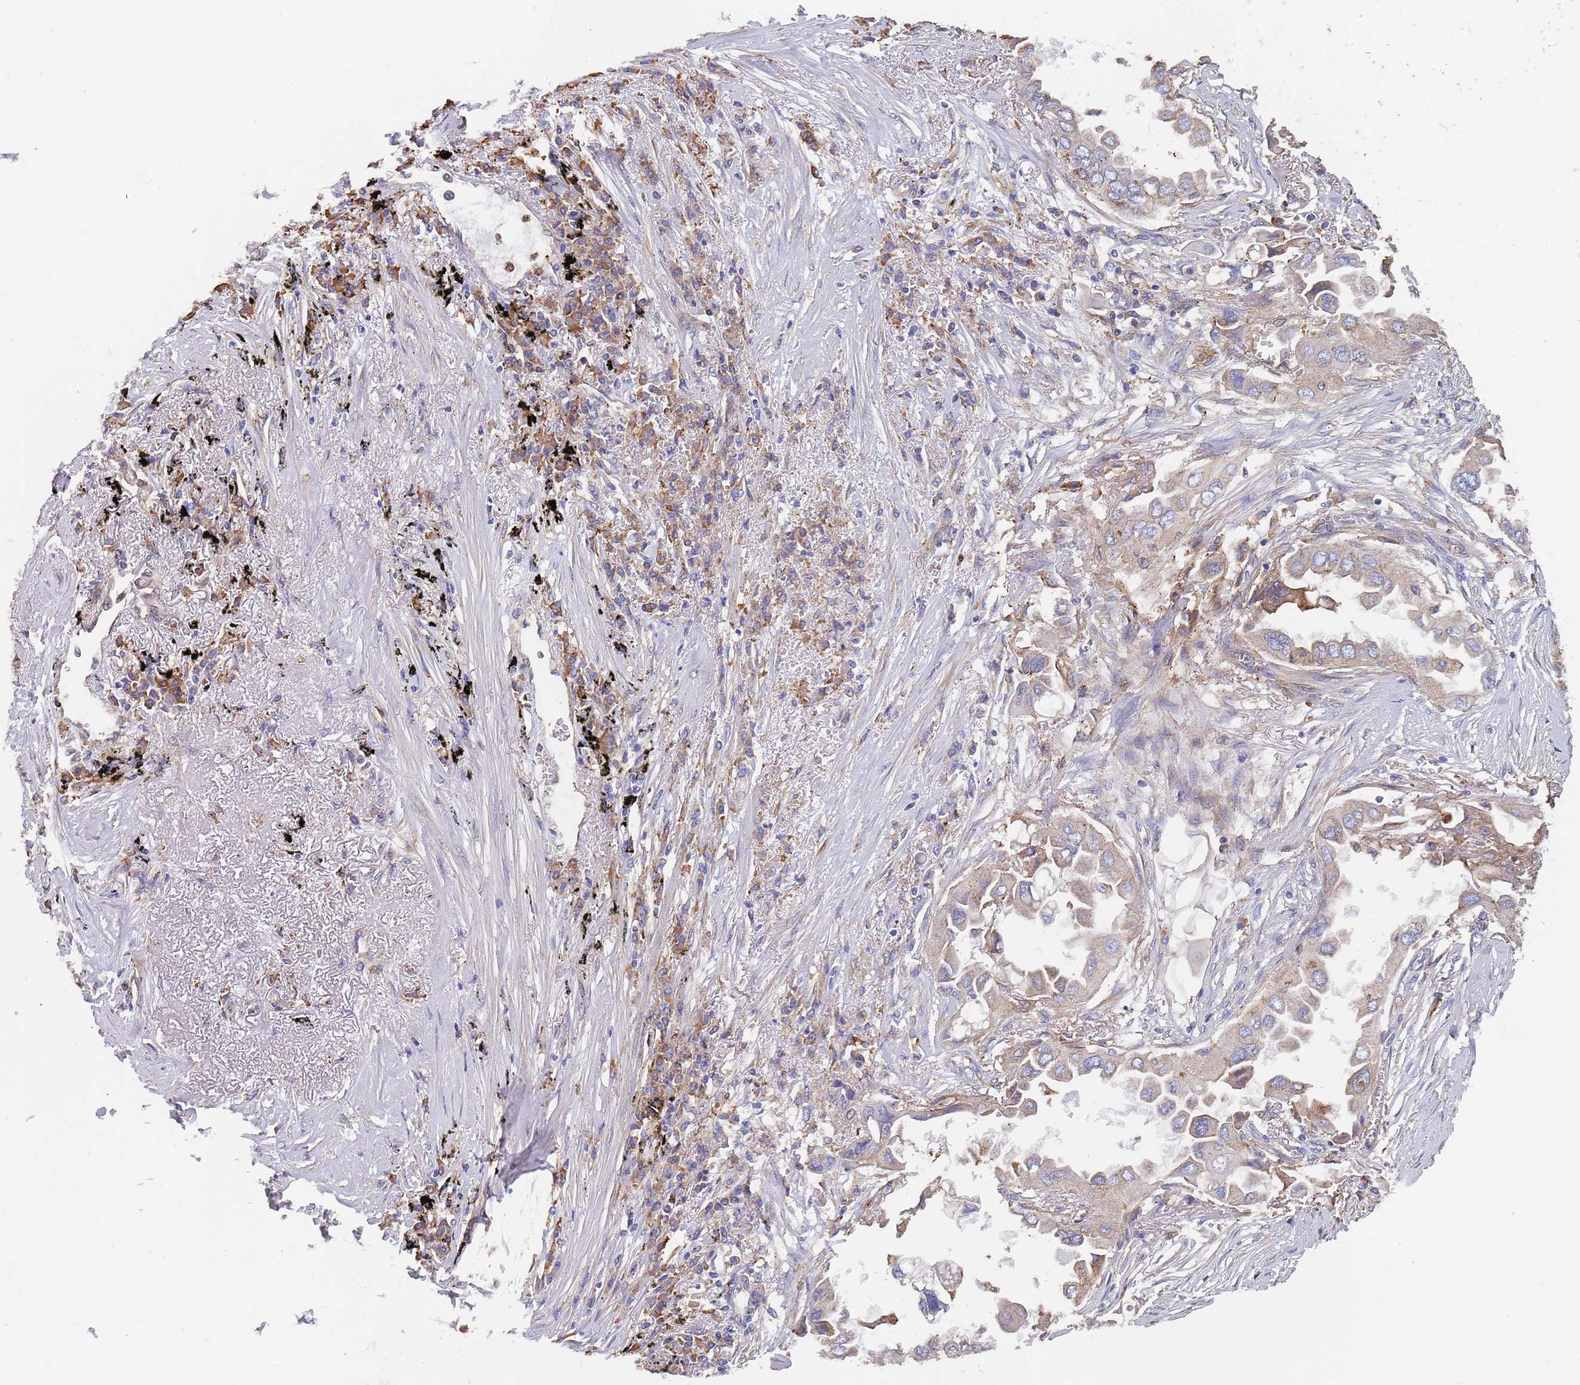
{"staining": {"intensity": "weak", "quantity": "25%-75%", "location": "cytoplasmic/membranous"}, "tissue": "lung cancer", "cell_type": "Tumor cells", "image_type": "cancer", "snomed": [{"axis": "morphology", "description": "Adenocarcinoma, NOS"}, {"axis": "topography", "description": "Lung"}], "caption": "Immunohistochemical staining of human adenocarcinoma (lung) shows low levels of weak cytoplasmic/membranous protein positivity in approximately 25%-75% of tumor cells.", "gene": "DCUN1D3", "patient": {"sex": "female", "age": 76}}